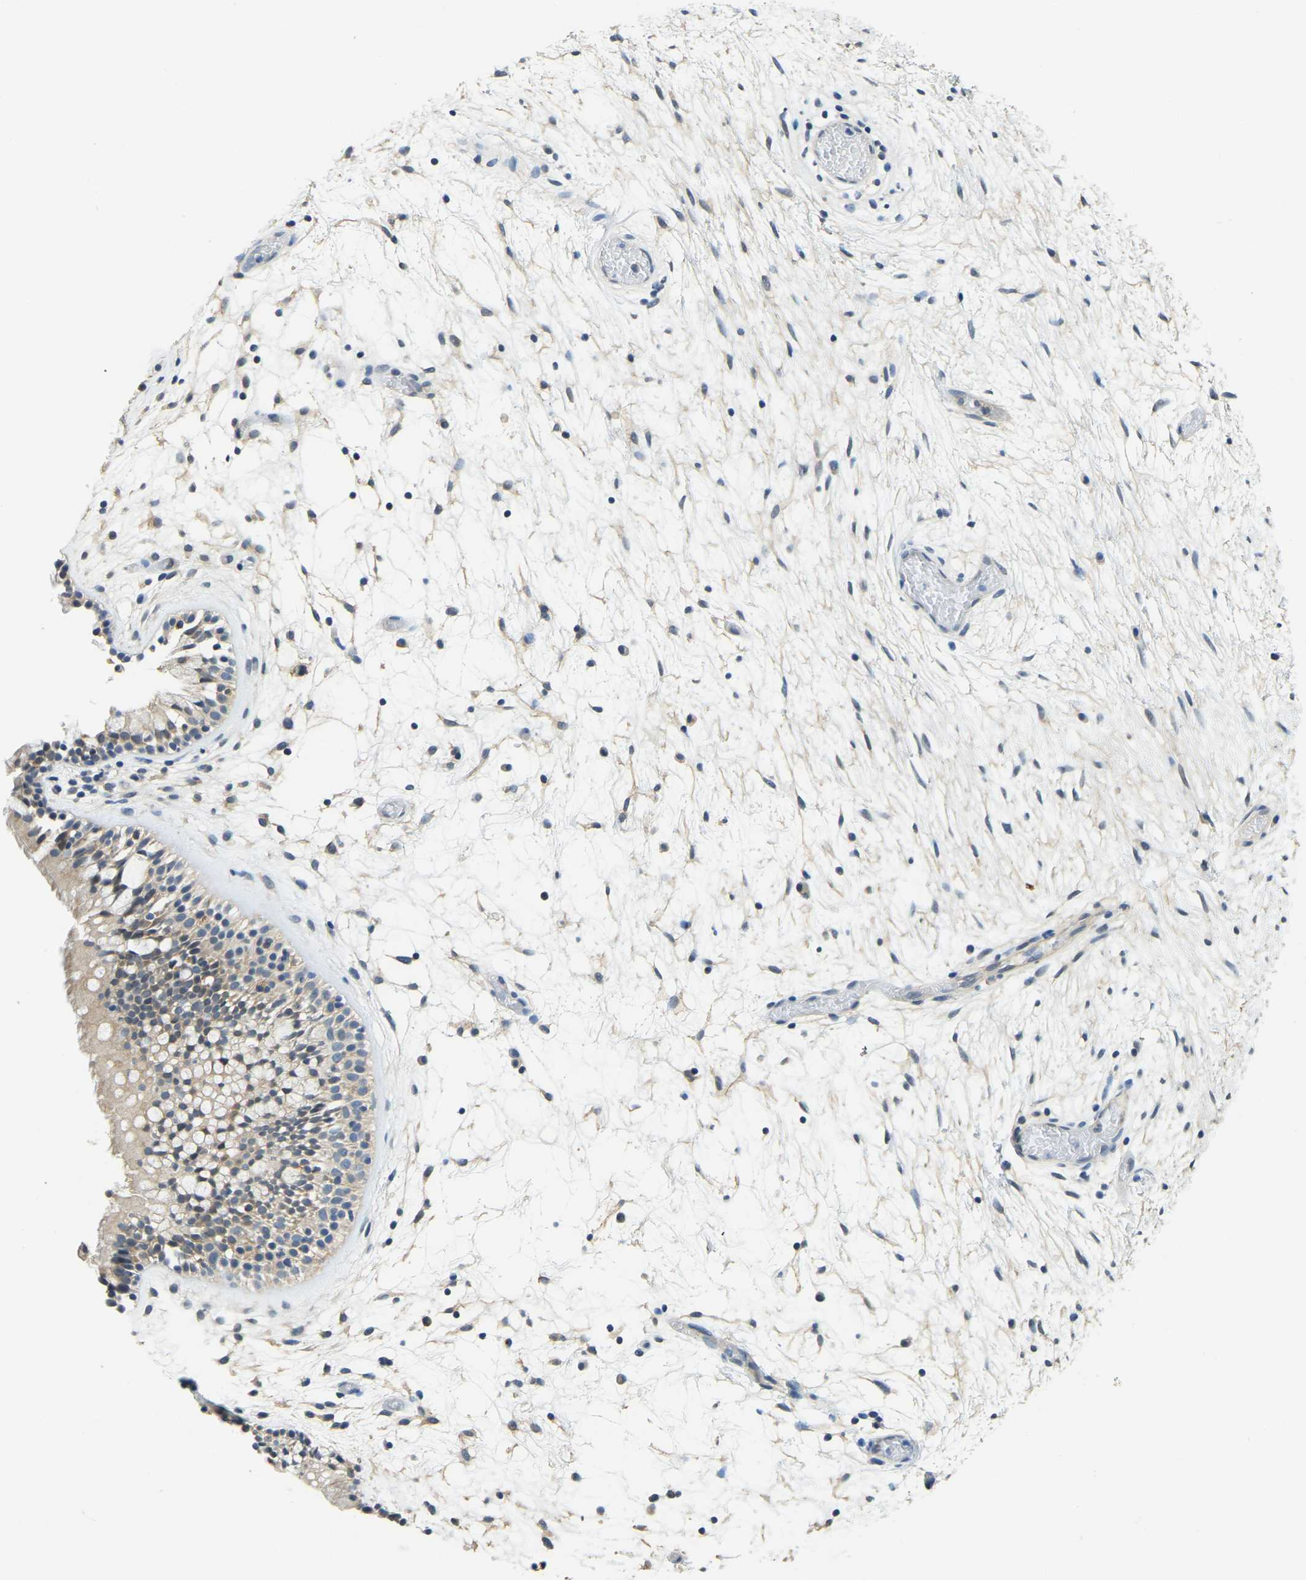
{"staining": {"intensity": "weak", "quantity": "<25%", "location": "cytoplasmic/membranous,nuclear"}, "tissue": "nasopharynx", "cell_type": "Respiratory epithelial cells", "image_type": "normal", "snomed": [{"axis": "morphology", "description": "Normal tissue, NOS"}, {"axis": "morphology", "description": "Inflammation, NOS"}, {"axis": "topography", "description": "Nasopharynx"}], "caption": "There is no significant positivity in respiratory epithelial cells of nasopharynx. (Stains: DAB IHC with hematoxylin counter stain, Microscopy: brightfield microscopy at high magnification).", "gene": "AHNAK", "patient": {"sex": "male", "age": 48}}